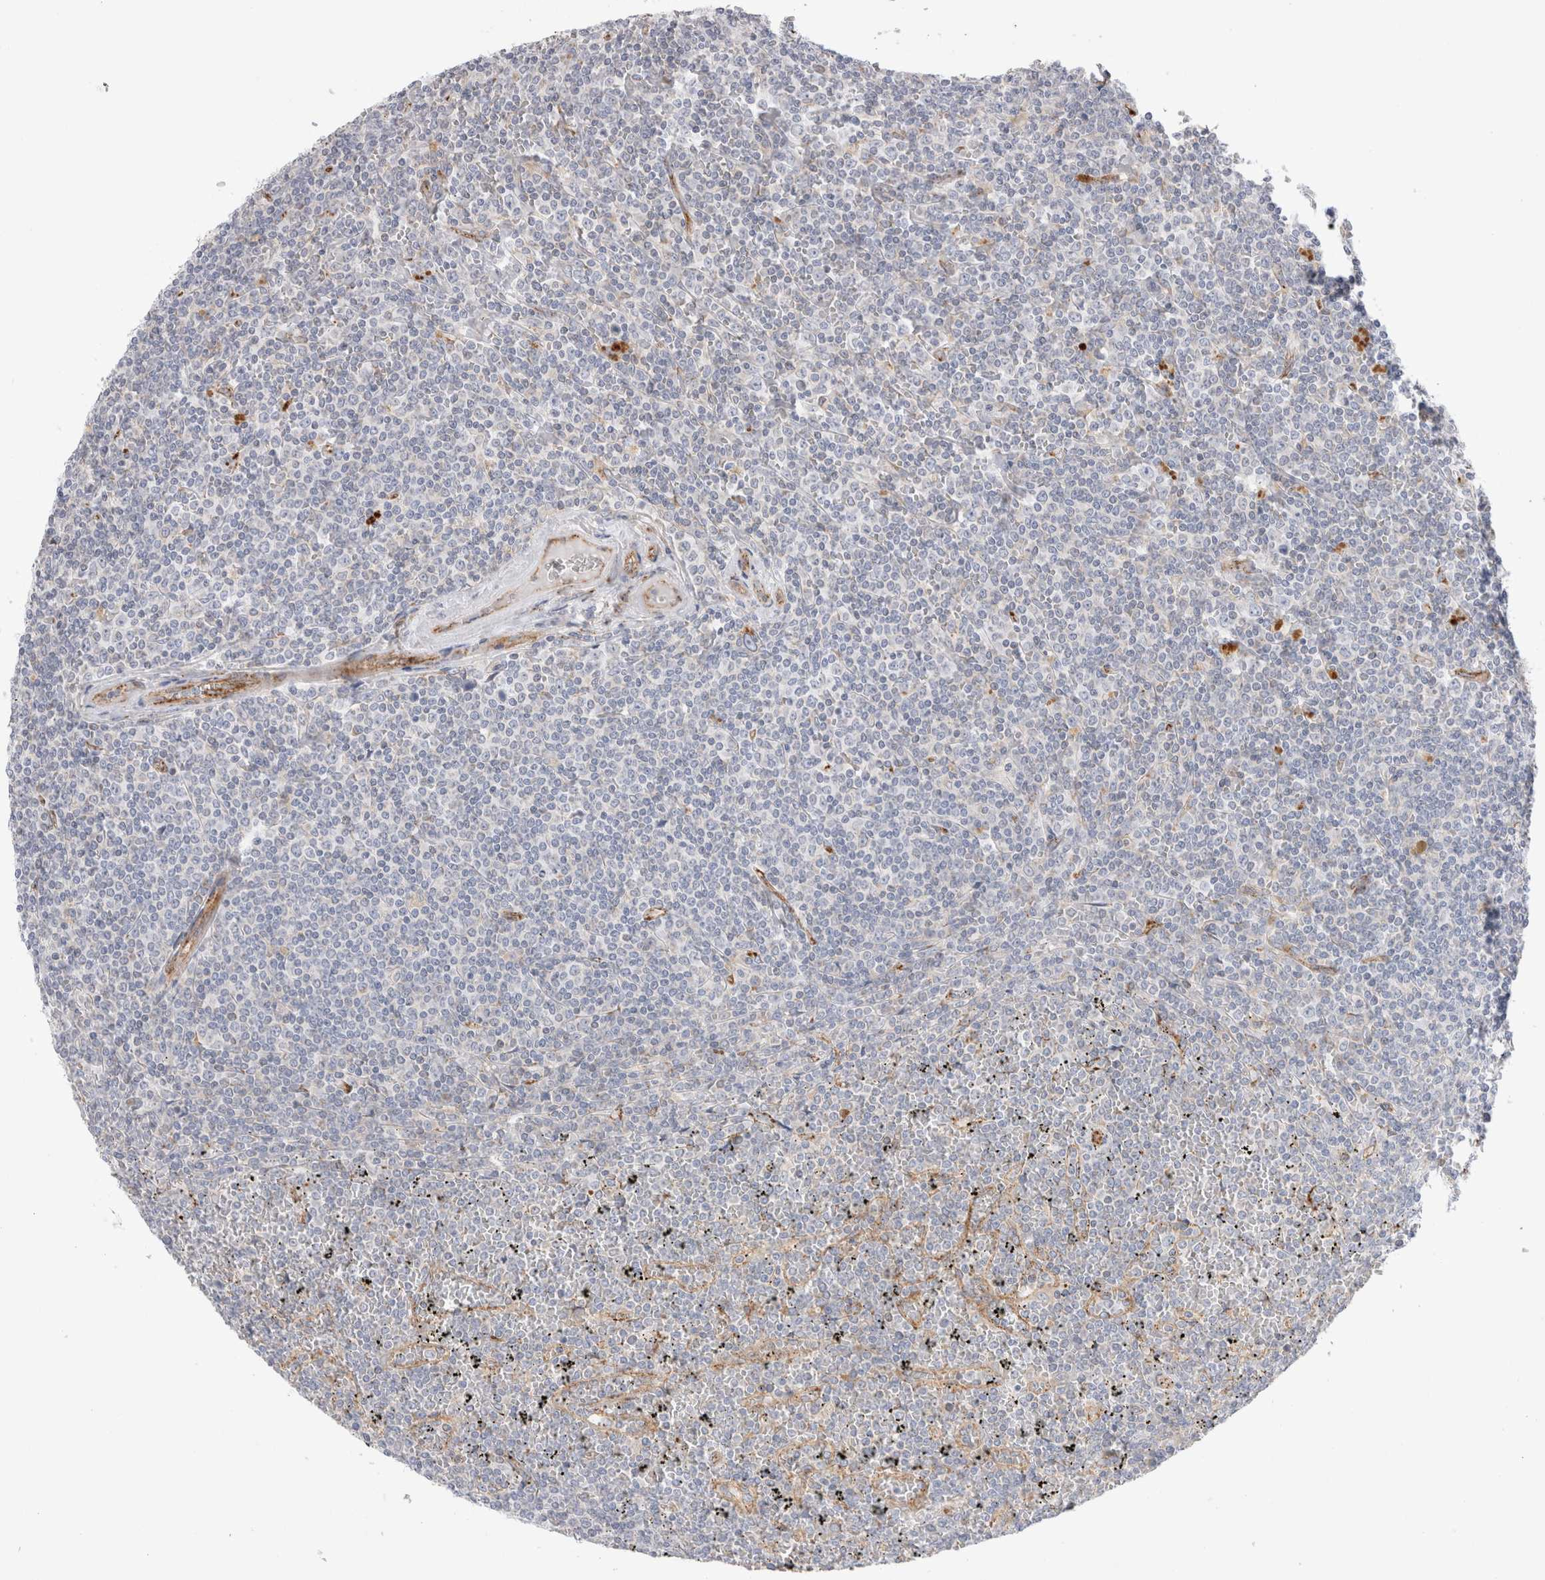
{"staining": {"intensity": "negative", "quantity": "none", "location": "none"}, "tissue": "lymphoma", "cell_type": "Tumor cells", "image_type": "cancer", "snomed": [{"axis": "morphology", "description": "Malignant lymphoma, non-Hodgkin's type, Low grade"}, {"axis": "topography", "description": "Spleen"}], "caption": "Immunohistochemical staining of human malignant lymphoma, non-Hodgkin's type (low-grade) reveals no significant expression in tumor cells. The staining was performed using DAB (3,3'-diaminobenzidine) to visualize the protein expression in brown, while the nuclei were stained in blue with hematoxylin (Magnification: 20x).", "gene": "CNPY4", "patient": {"sex": "female", "age": 19}}